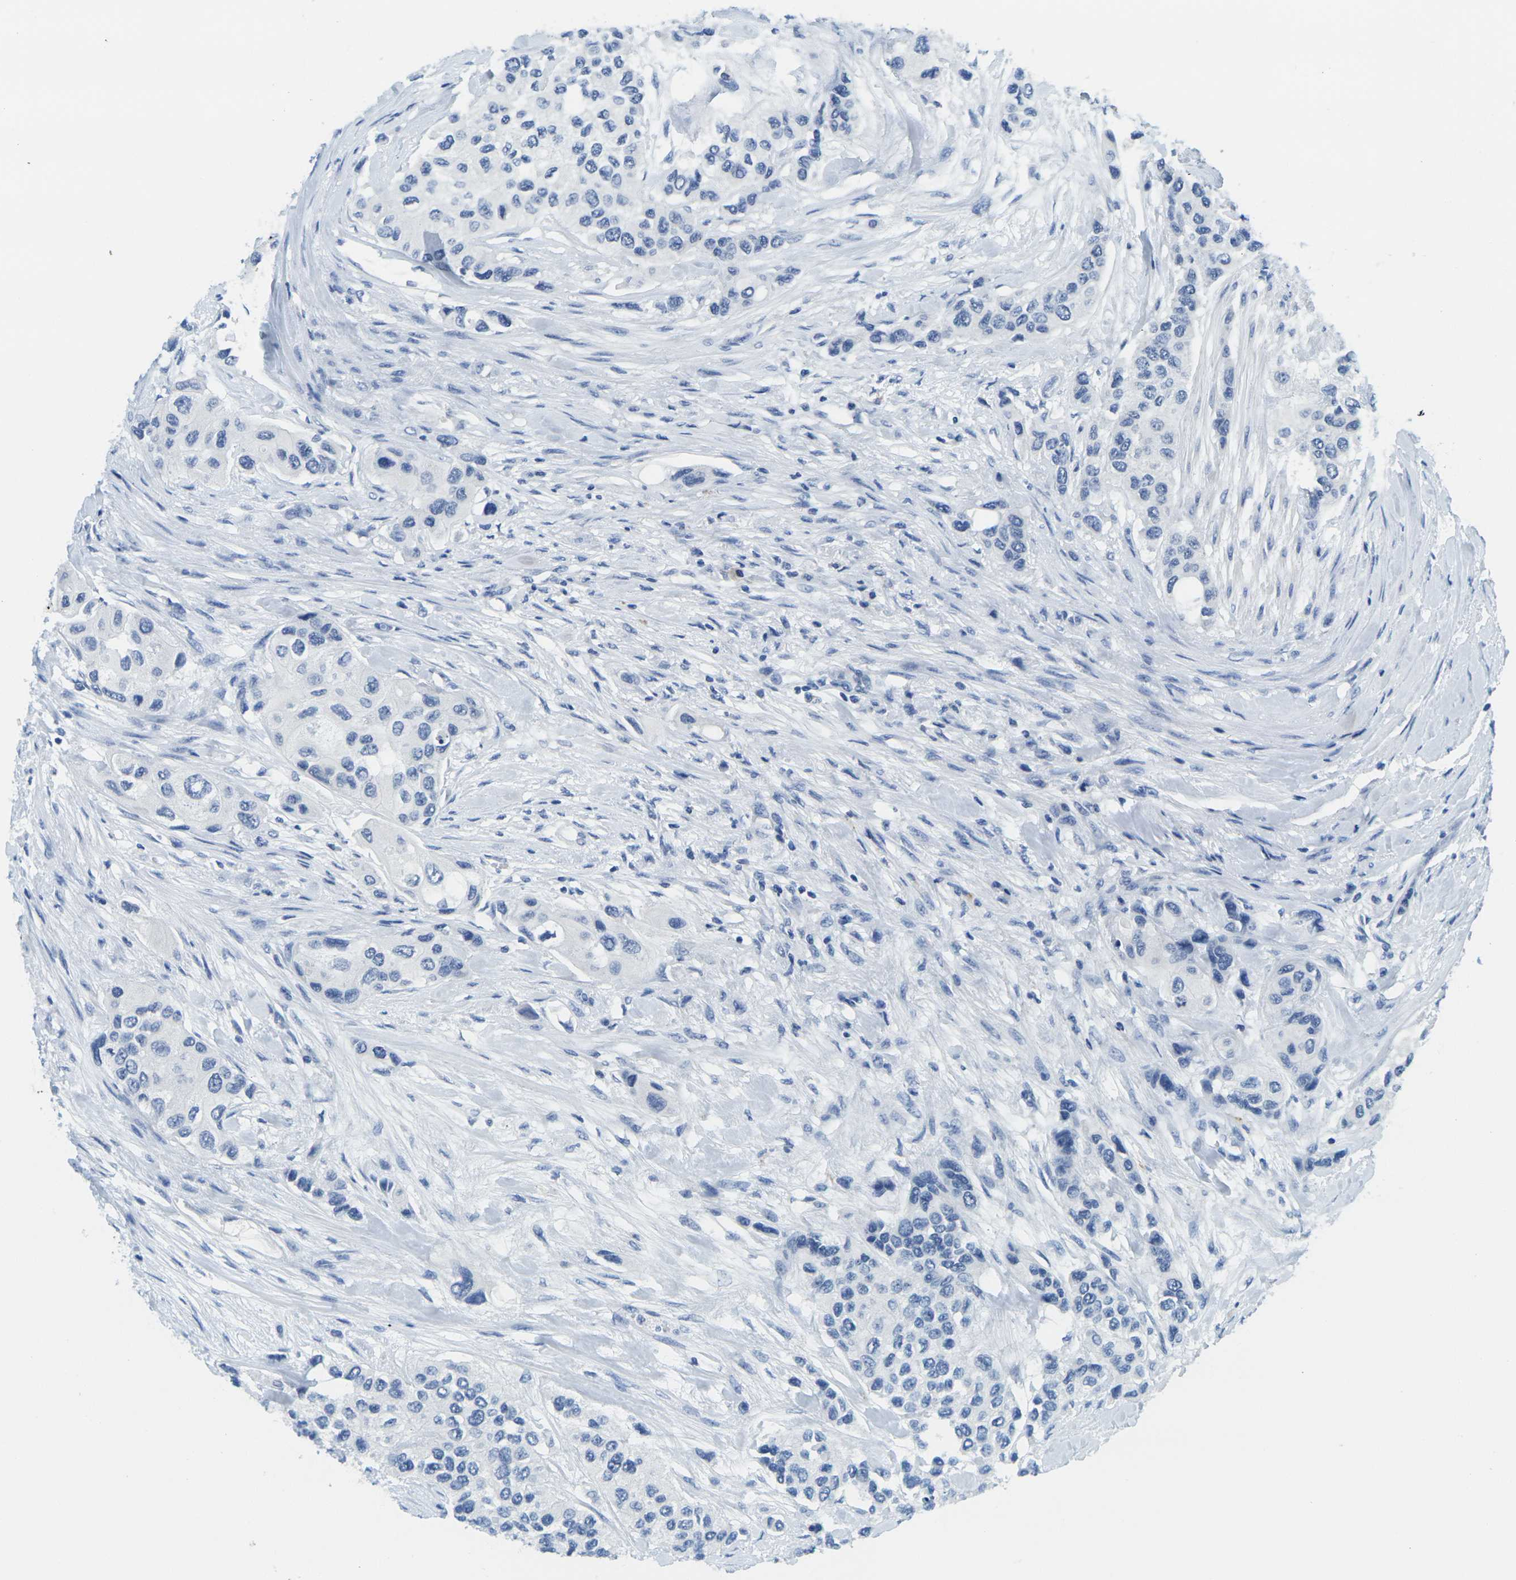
{"staining": {"intensity": "negative", "quantity": "none", "location": "none"}, "tissue": "urothelial cancer", "cell_type": "Tumor cells", "image_type": "cancer", "snomed": [{"axis": "morphology", "description": "Urothelial carcinoma, High grade"}, {"axis": "topography", "description": "Urinary bladder"}], "caption": "A high-resolution histopathology image shows immunohistochemistry (IHC) staining of urothelial cancer, which displays no significant expression in tumor cells.", "gene": "FAM3D", "patient": {"sex": "female", "age": 56}}